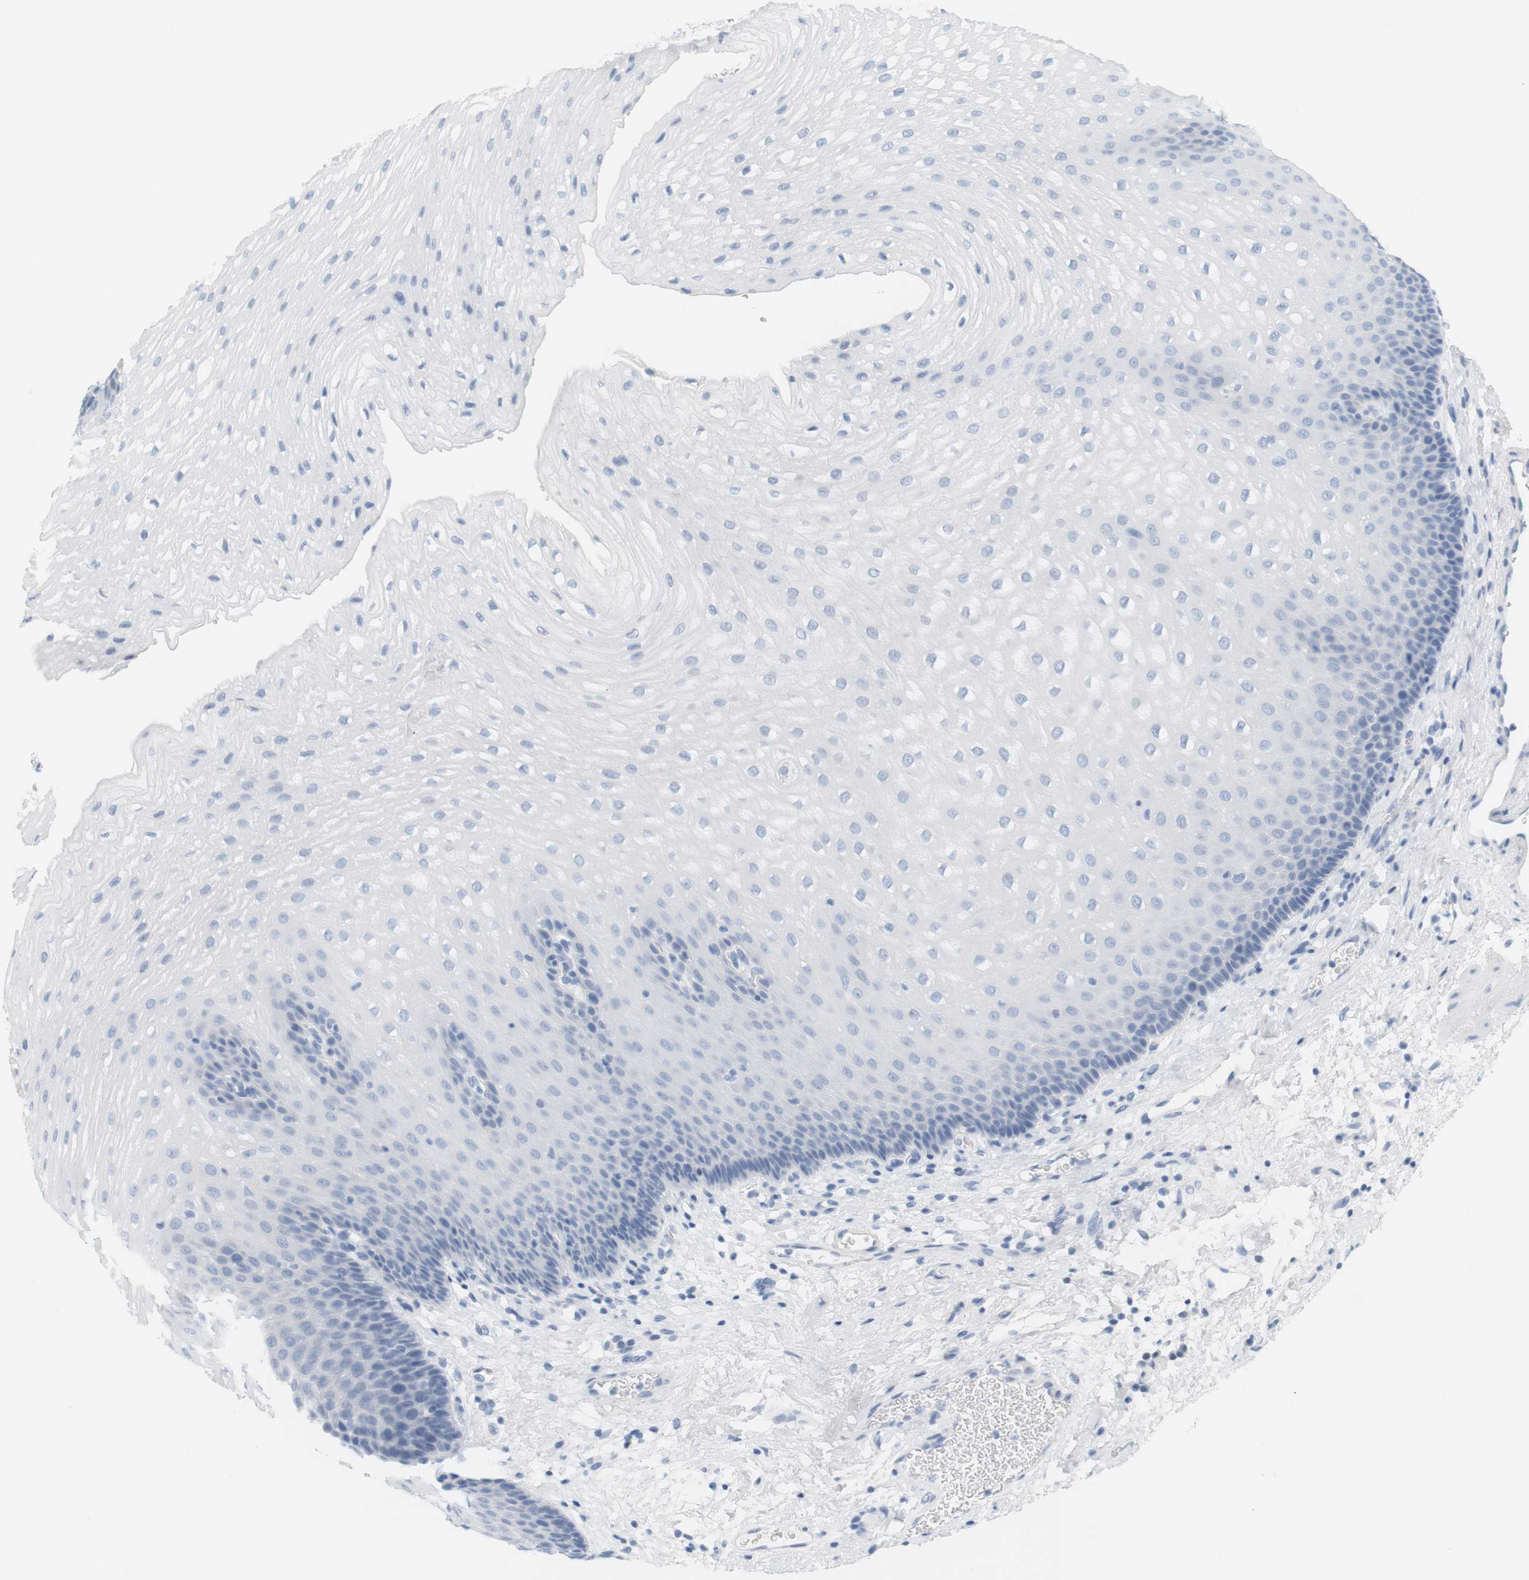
{"staining": {"intensity": "negative", "quantity": "none", "location": "none"}, "tissue": "esophagus", "cell_type": "Squamous epithelial cells", "image_type": "normal", "snomed": [{"axis": "morphology", "description": "Normal tissue, NOS"}, {"axis": "topography", "description": "Esophagus"}], "caption": "IHC of unremarkable esophagus exhibits no positivity in squamous epithelial cells. Brightfield microscopy of immunohistochemistry (IHC) stained with DAB (3,3'-diaminobenzidine) (brown) and hematoxylin (blue), captured at high magnification.", "gene": "OPRM1", "patient": {"sex": "male", "age": 48}}